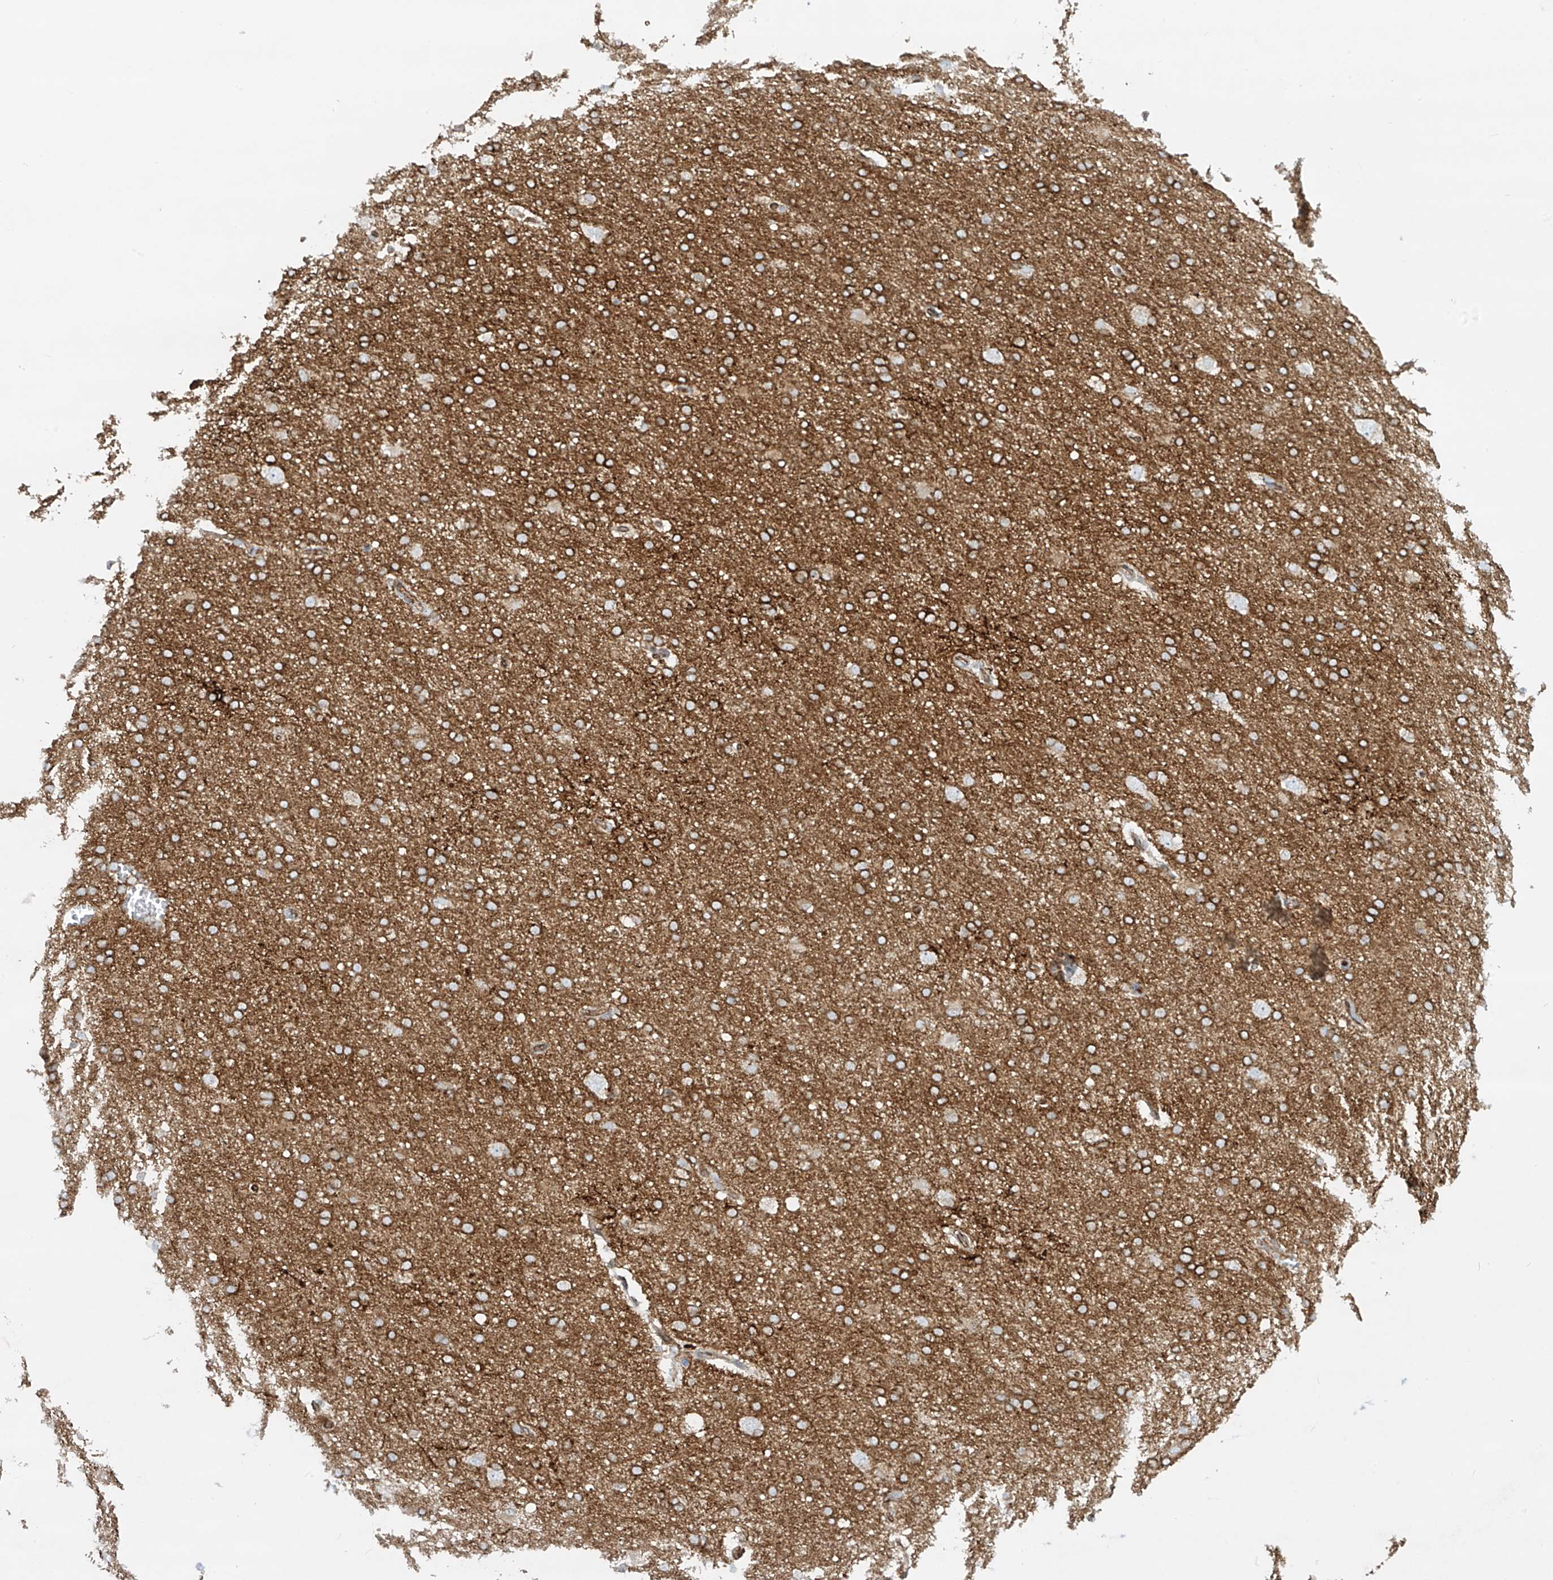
{"staining": {"intensity": "moderate", "quantity": ">75%", "location": "cytoplasmic/membranous"}, "tissue": "cerebral cortex", "cell_type": "Endothelial cells", "image_type": "normal", "snomed": [{"axis": "morphology", "description": "Normal tissue, NOS"}, {"axis": "topography", "description": "Cerebral cortex"}], "caption": "The image displays a brown stain indicating the presence of a protein in the cytoplasmic/membranous of endothelial cells in cerebral cortex.", "gene": "HLA", "patient": {"sex": "male", "age": 62}}